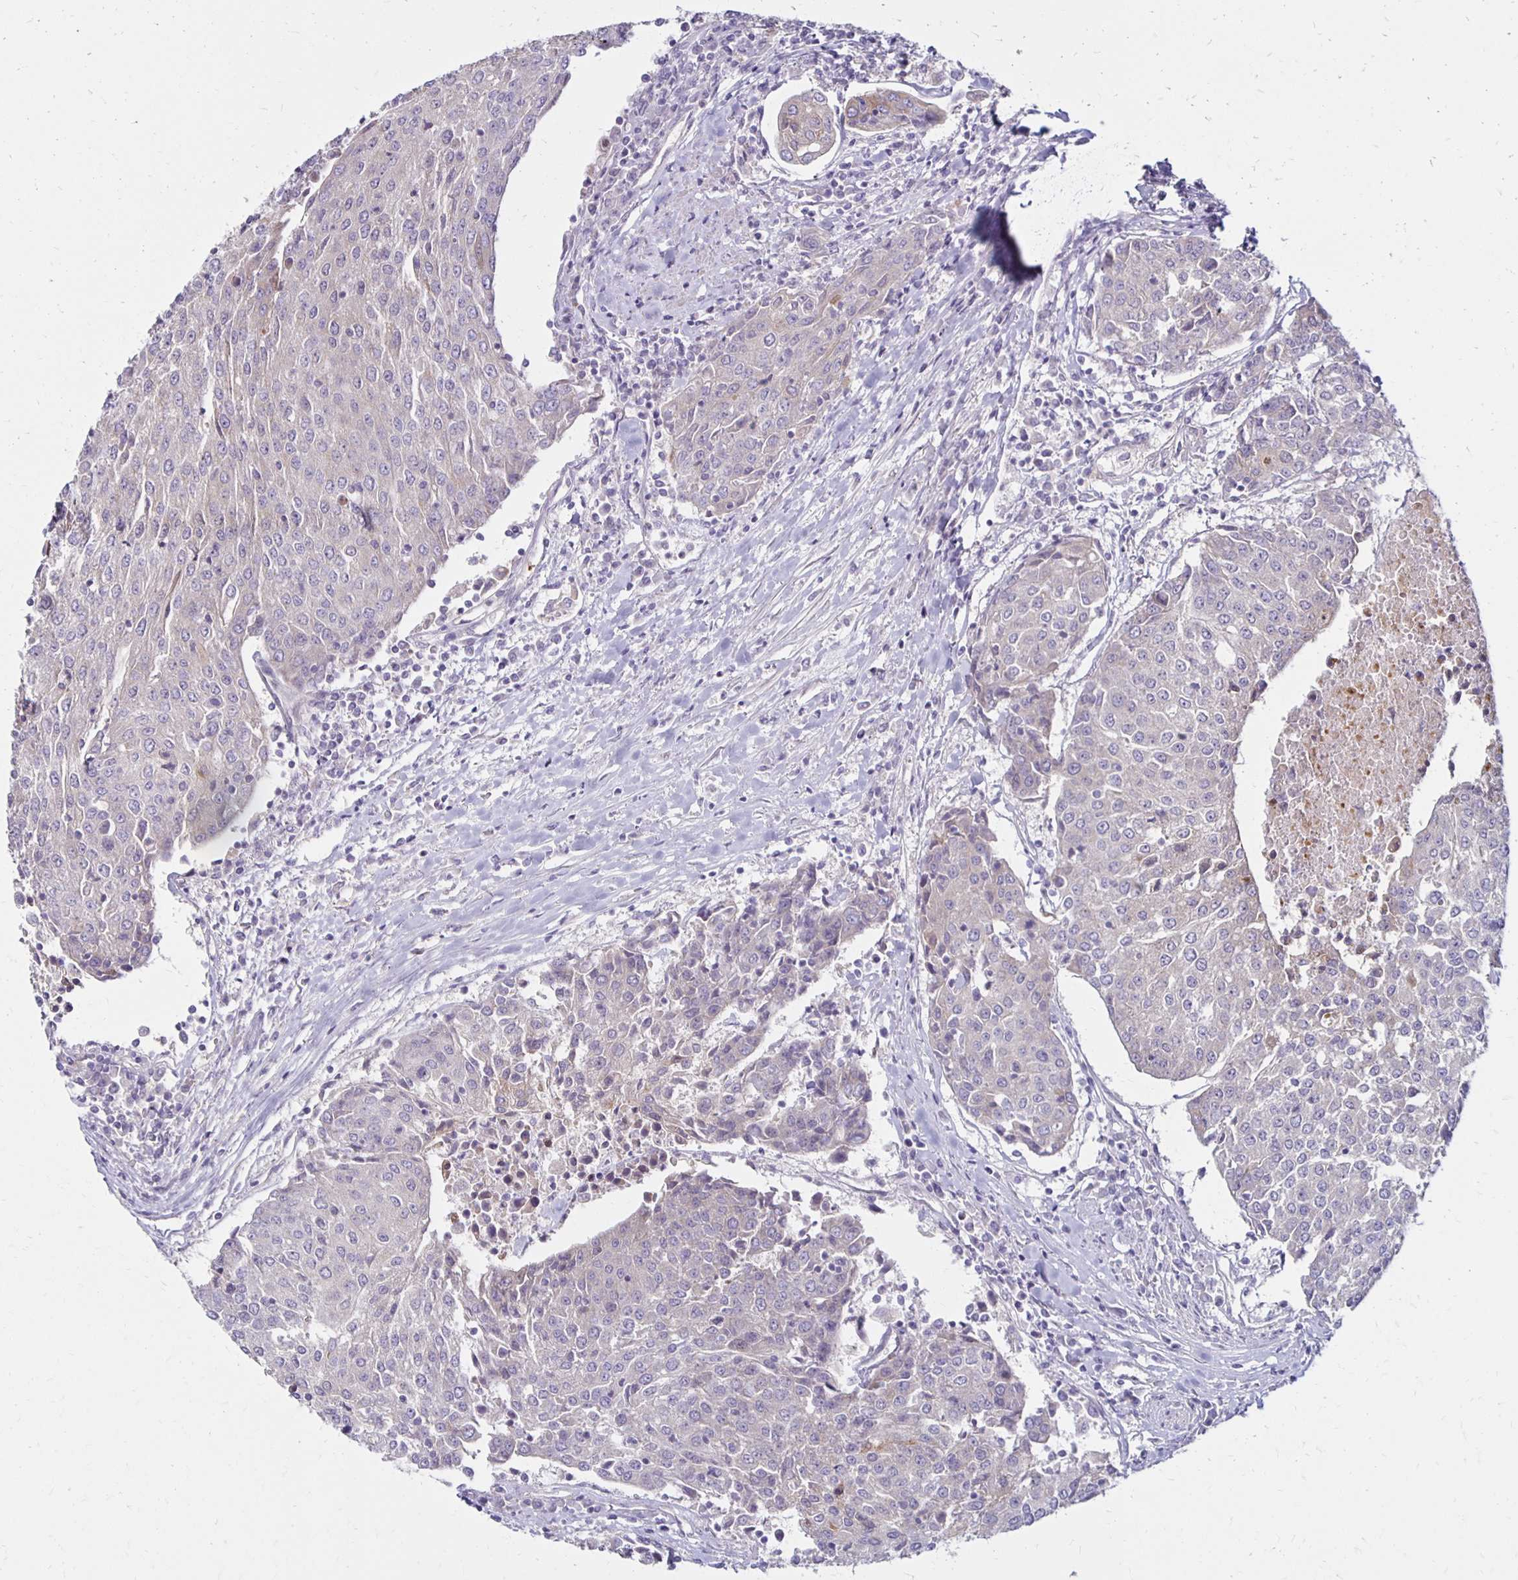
{"staining": {"intensity": "weak", "quantity": "<25%", "location": "cytoplasmic/membranous"}, "tissue": "urothelial cancer", "cell_type": "Tumor cells", "image_type": "cancer", "snomed": [{"axis": "morphology", "description": "Urothelial carcinoma, High grade"}, {"axis": "topography", "description": "Urinary bladder"}], "caption": "A high-resolution histopathology image shows IHC staining of high-grade urothelial carcinoma, which displays no significant expression in tumor cells.", "gene": "KATNBL1", "patient": {"sex": "female", "age": 85}}